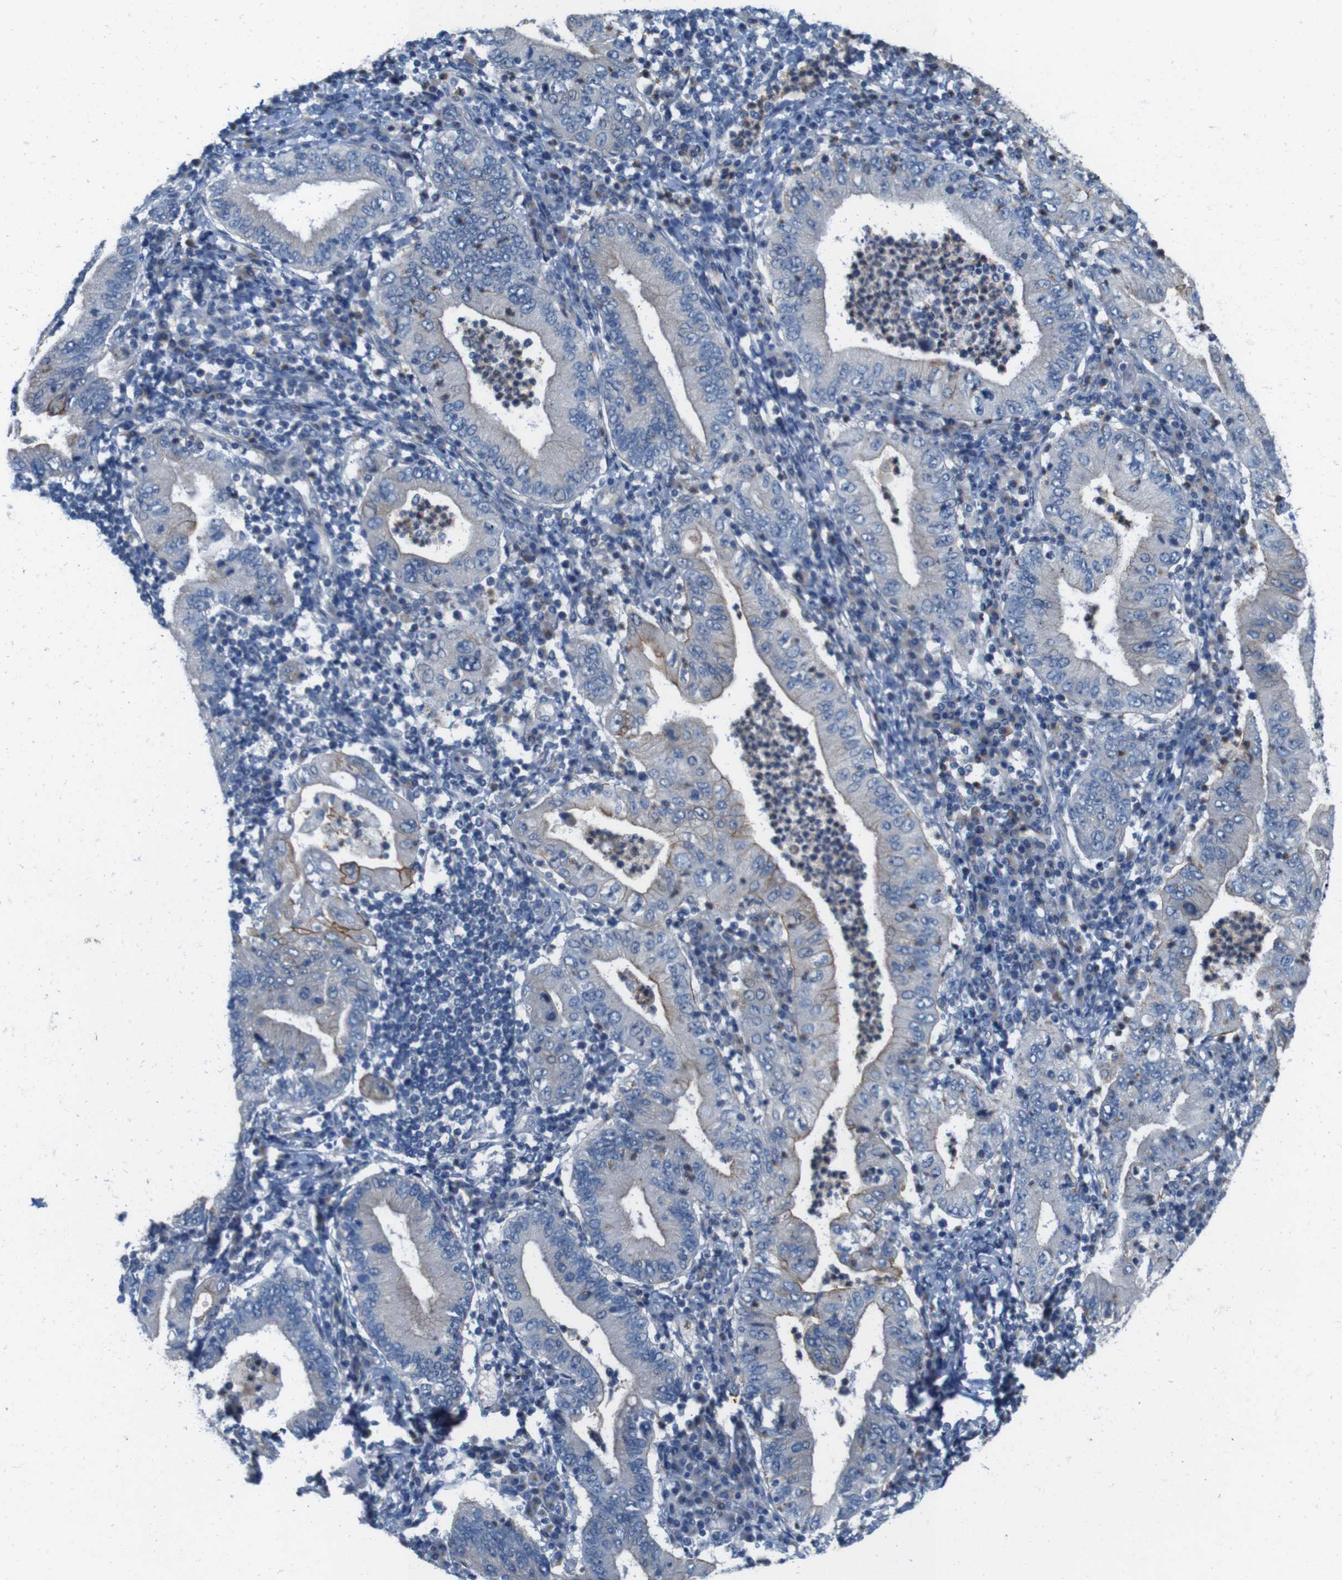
{"staining": {"intensity": "weak", "quantity": ">75%", "location": "cytoplasmic/membranous"}, "tissue": "stomach cancer", "cell_type": "Tumor cells", "image_type": "cancer", "snomed": [{"axis": "morphology", "description": "Normal tissue, NOS"}, {"axis": "morphology", "description": "Adenocarcinoma, NOS"}, {"axis": "topography", "description": "Esophagus"}, {"axis": "topography", "description": "Stomach, upper"}, {"axis": "topography", "description": "Peripheral nerve tissue"}], "caption": "A low amount of weak cytoplasmic/membranous staining is seen in about >75% of tumor cells in stomach adenocarcinoma tissue. (DAB = brown stain, brightfield microscopy at high magnification).", "gene": "SKI", "patient": {"sex": "male", "age": 62}}